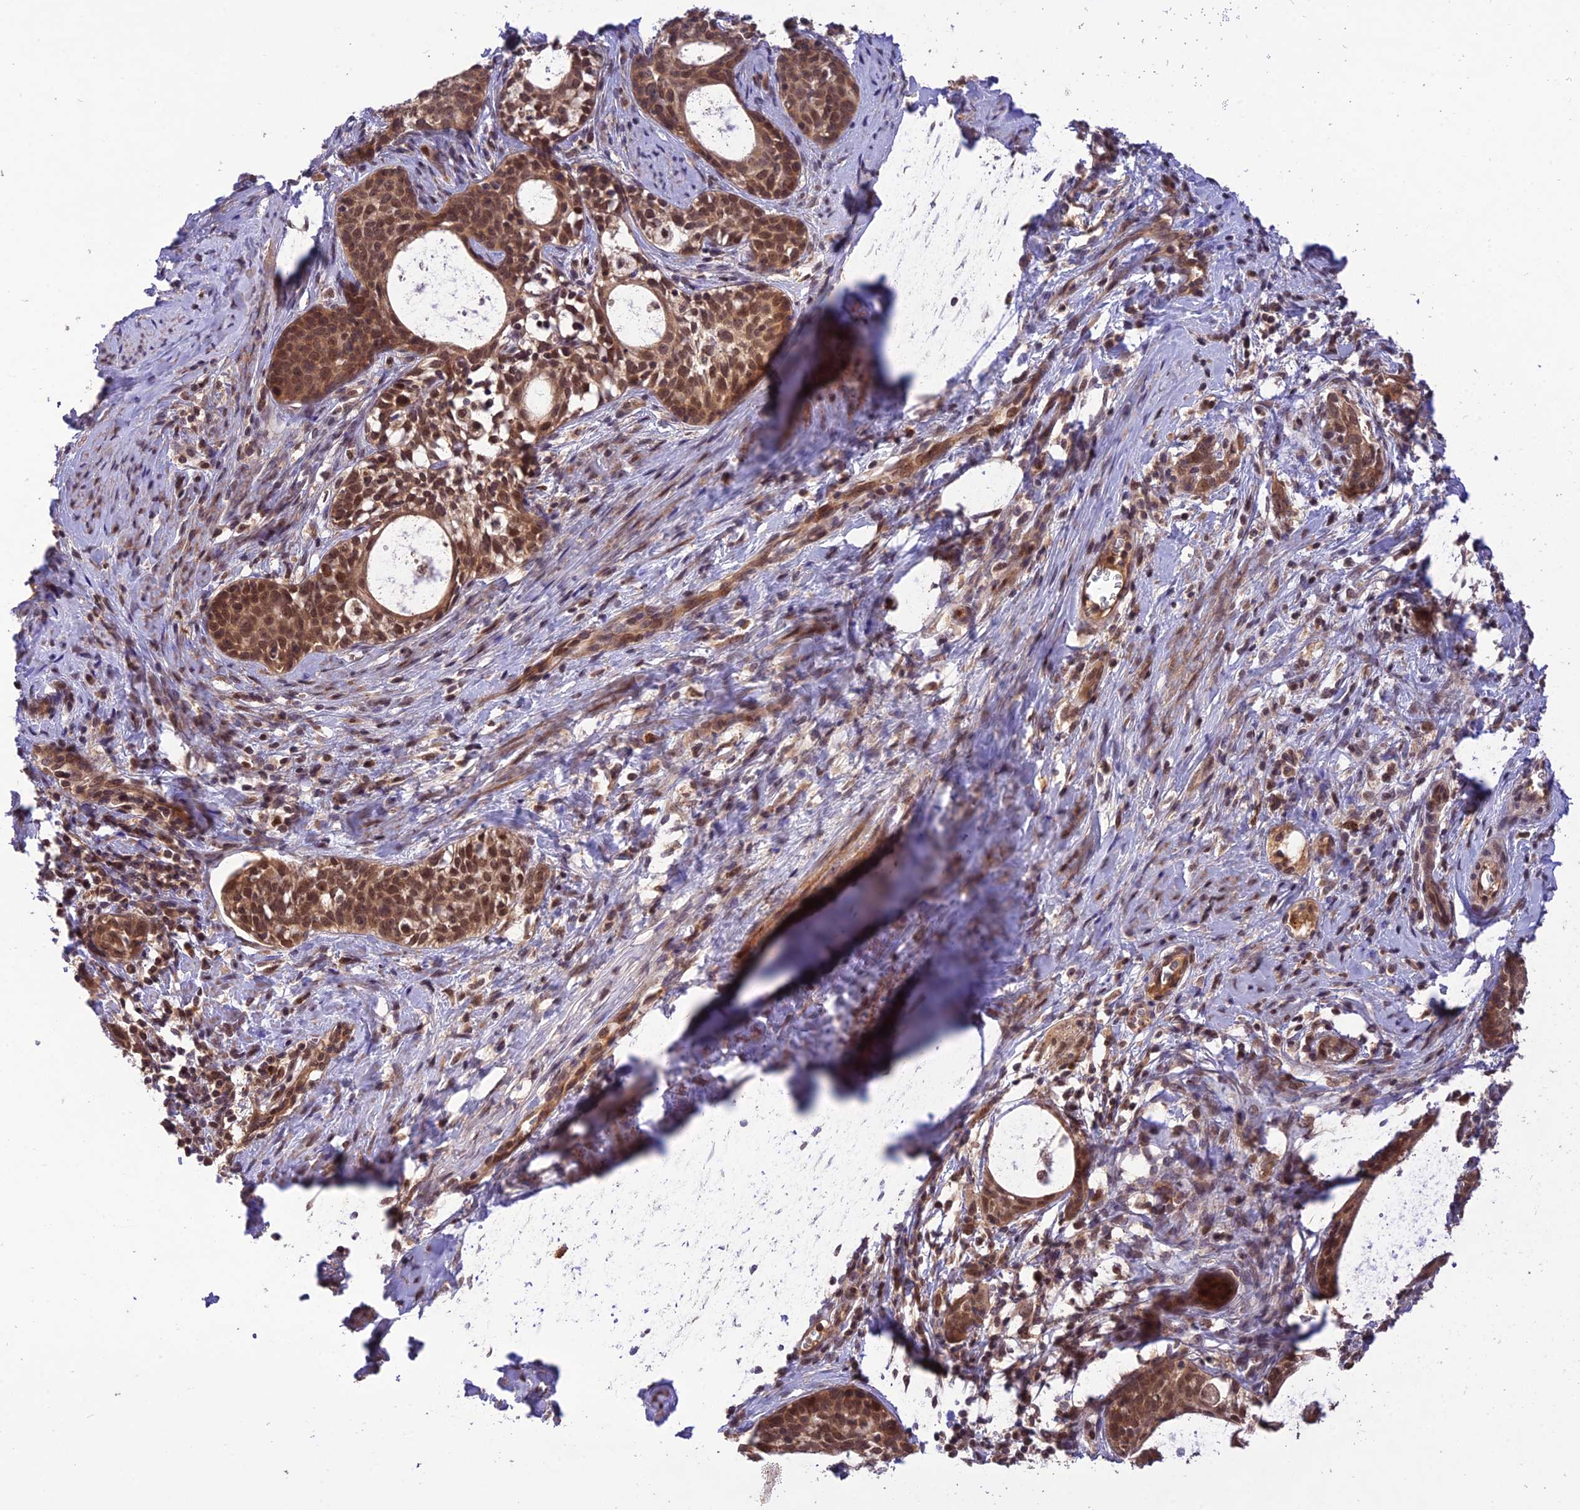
{"staining": {"intensity": "moderate", "quantity": ">75%", "location": "cytoplasmic/membranous,nuclear"}, "tissue": "cervical cancer", "cell_type": "Tumor cells", "image_type": "cancer", "snomed": [{"axis": "morphology", "description": "Squamous cell carcinoma, NOS"}, {"axis": "topography", "description": "Cervix"}], "caption": "Brown immunohistochemical staining in human cervical cancer (squamous cell carcinoma) demonstrates moderate cytoplasmic/membranous and nuclear positivity in approximately >75% of tumor cells.", "gene": "REV1", "patient": {"sex": "female", "age": 52}}